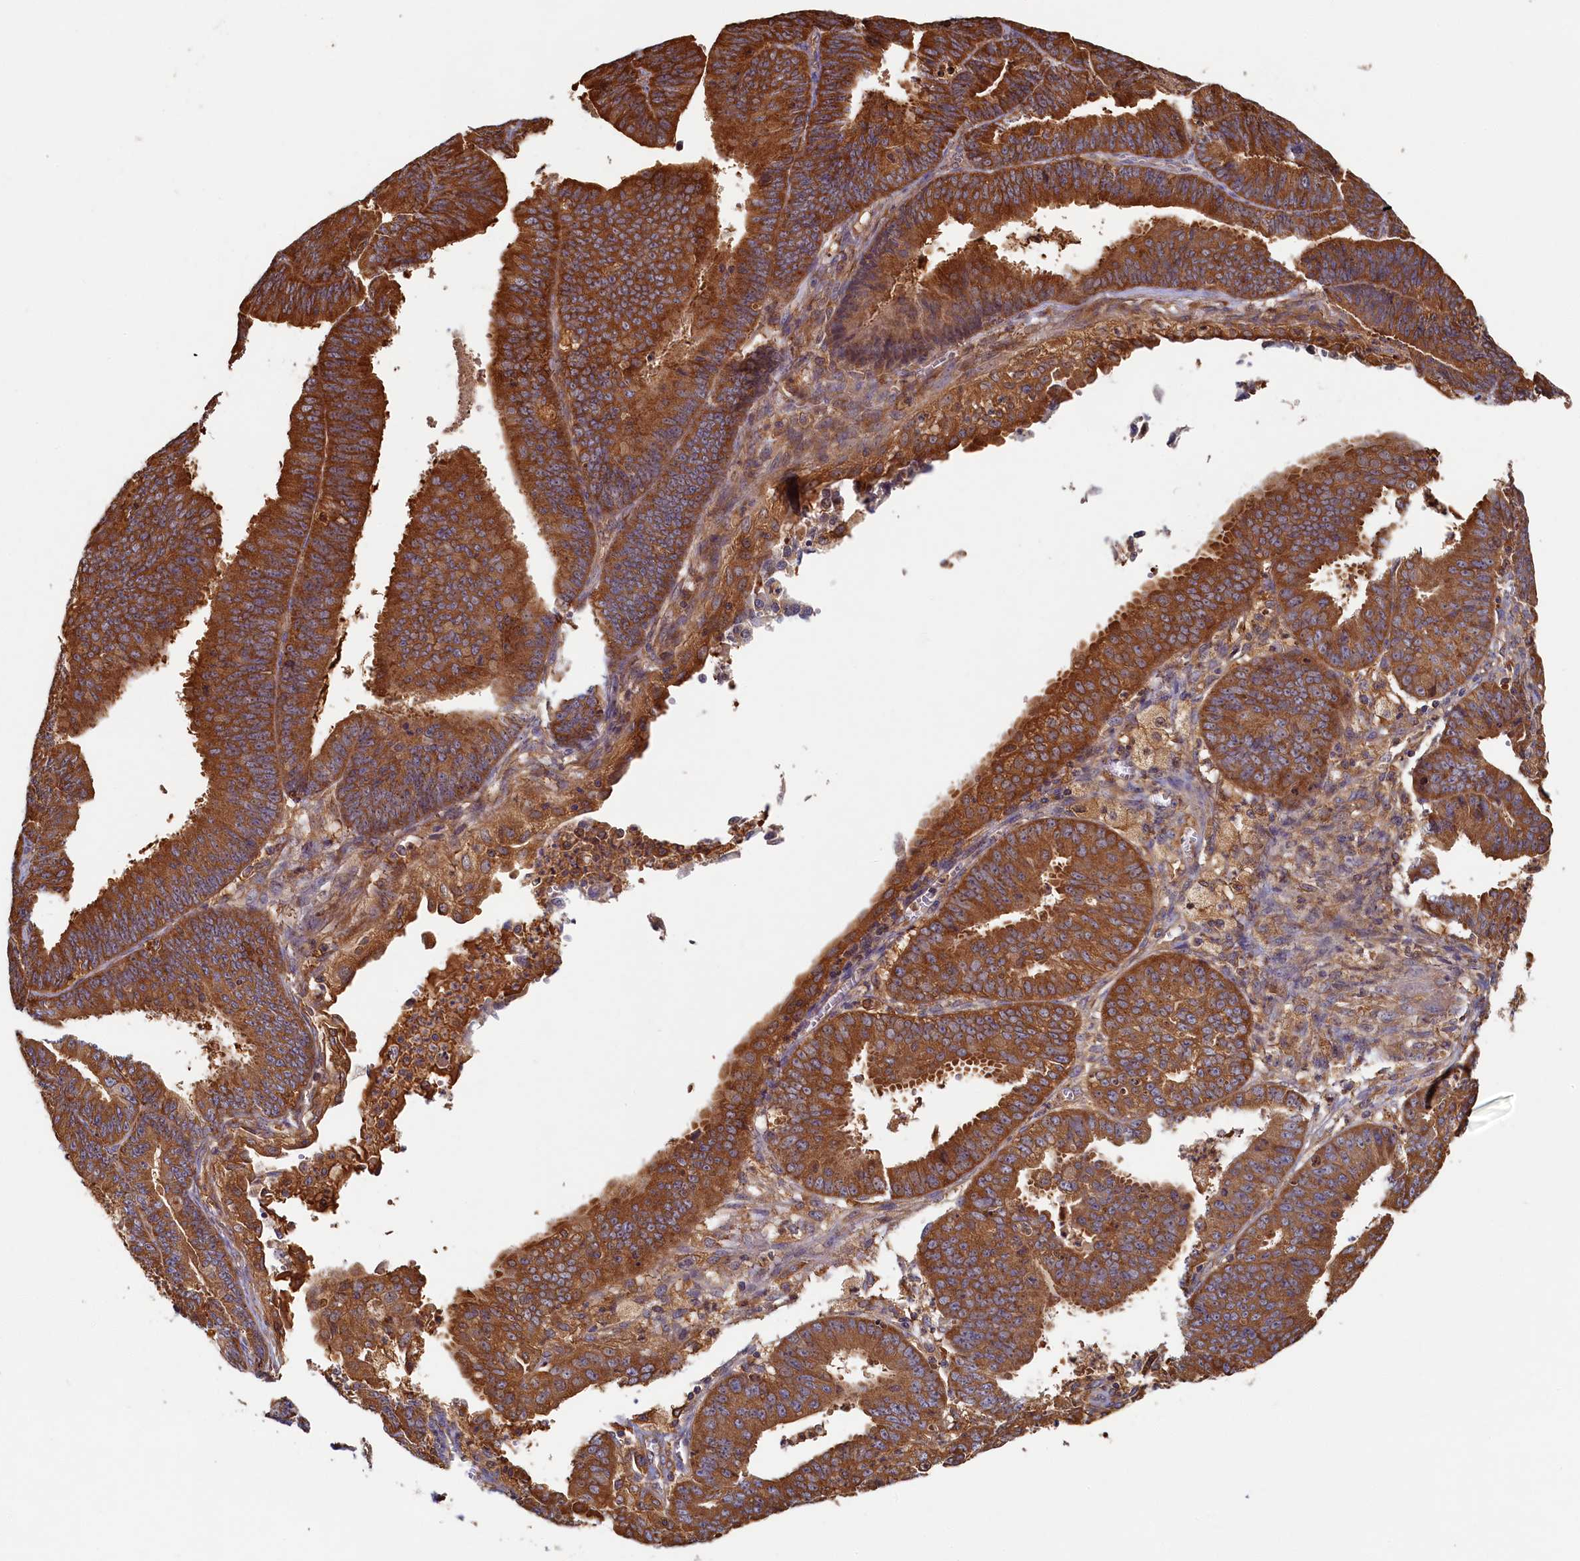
{"staining": {"intensity": "strong", "quantity": ">75%", "location": "cytoplasmic/membranous"}, "tissue": "endometrial cancer", "cell_type": "Tumor cells", "image_type": "cancer", "snomed": [{"axis": "morphology", "description": "Adenocarcinoma, NOS"}, {"axis": "topography", "description": "Endometrium"}], "caption": "Endometrial cancer (adenocarcinoma) stained for a protein reveals strong cytoplasmic/membranous positivity in tumor cells.", "gene": "TIMM8B", "patient": {"sex": "female", "age": 73}}